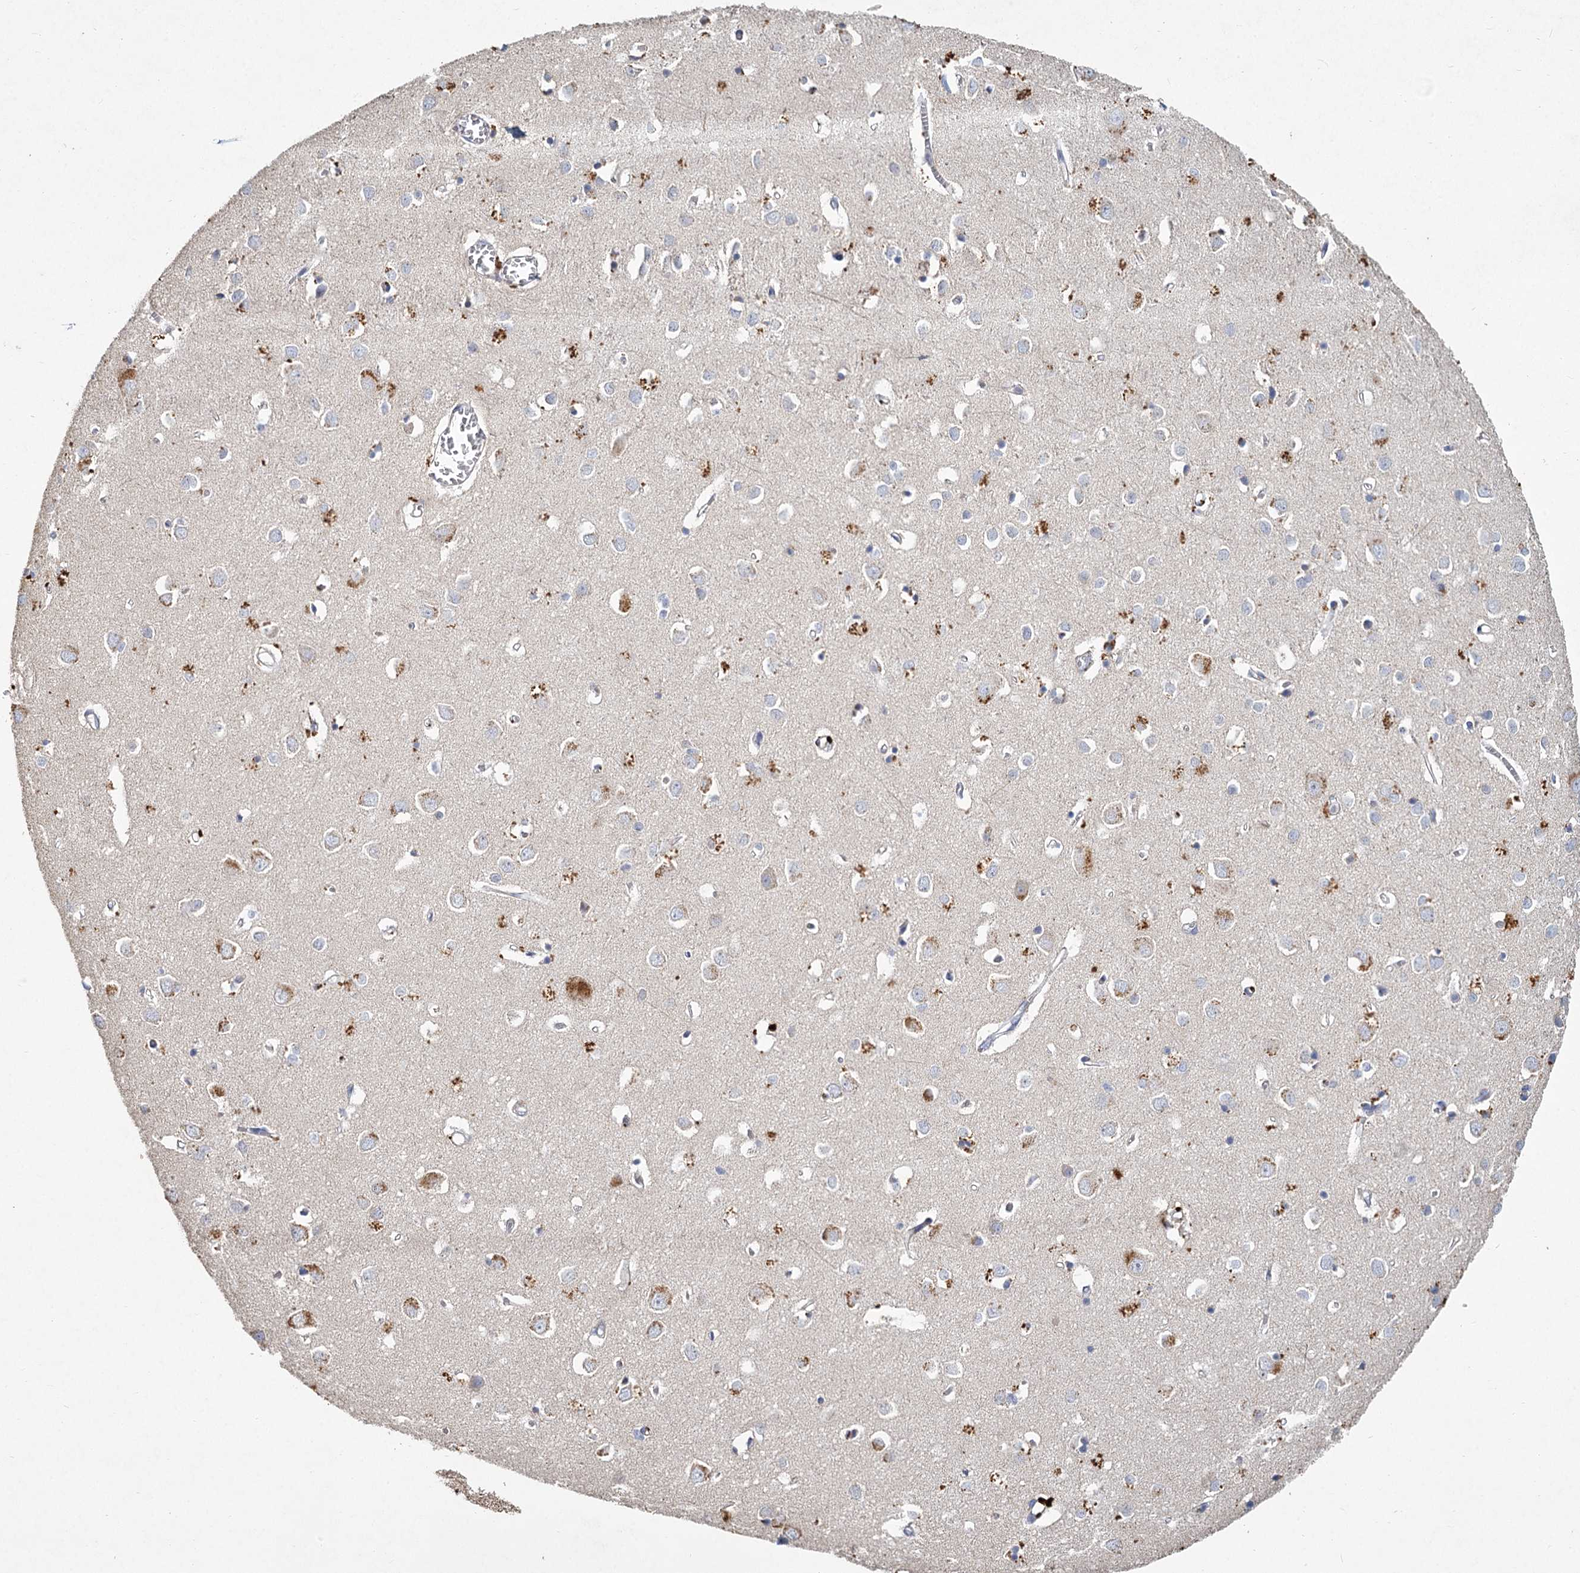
{"staining": {"intensity": "negative", "quantity": "none", "location": "none"}, "tissue": "cerebral cortex", "cell_type": "Endothelial cells", "image_type": "normal", "snomed": [{"axis": "morphology", "description": "Normal tissue, NOS"}, {"axis": "topography", "description": "Cerebral cortex"}], "caption": "High magnification brightfield microscopy of benign cerebral cortex stained with DAB (brown) and counterstained with hematoxylin (blue): endothelial cells show no significant staining.", "gene": "HES2", "patient": {"sex": "female", "age": 64}}